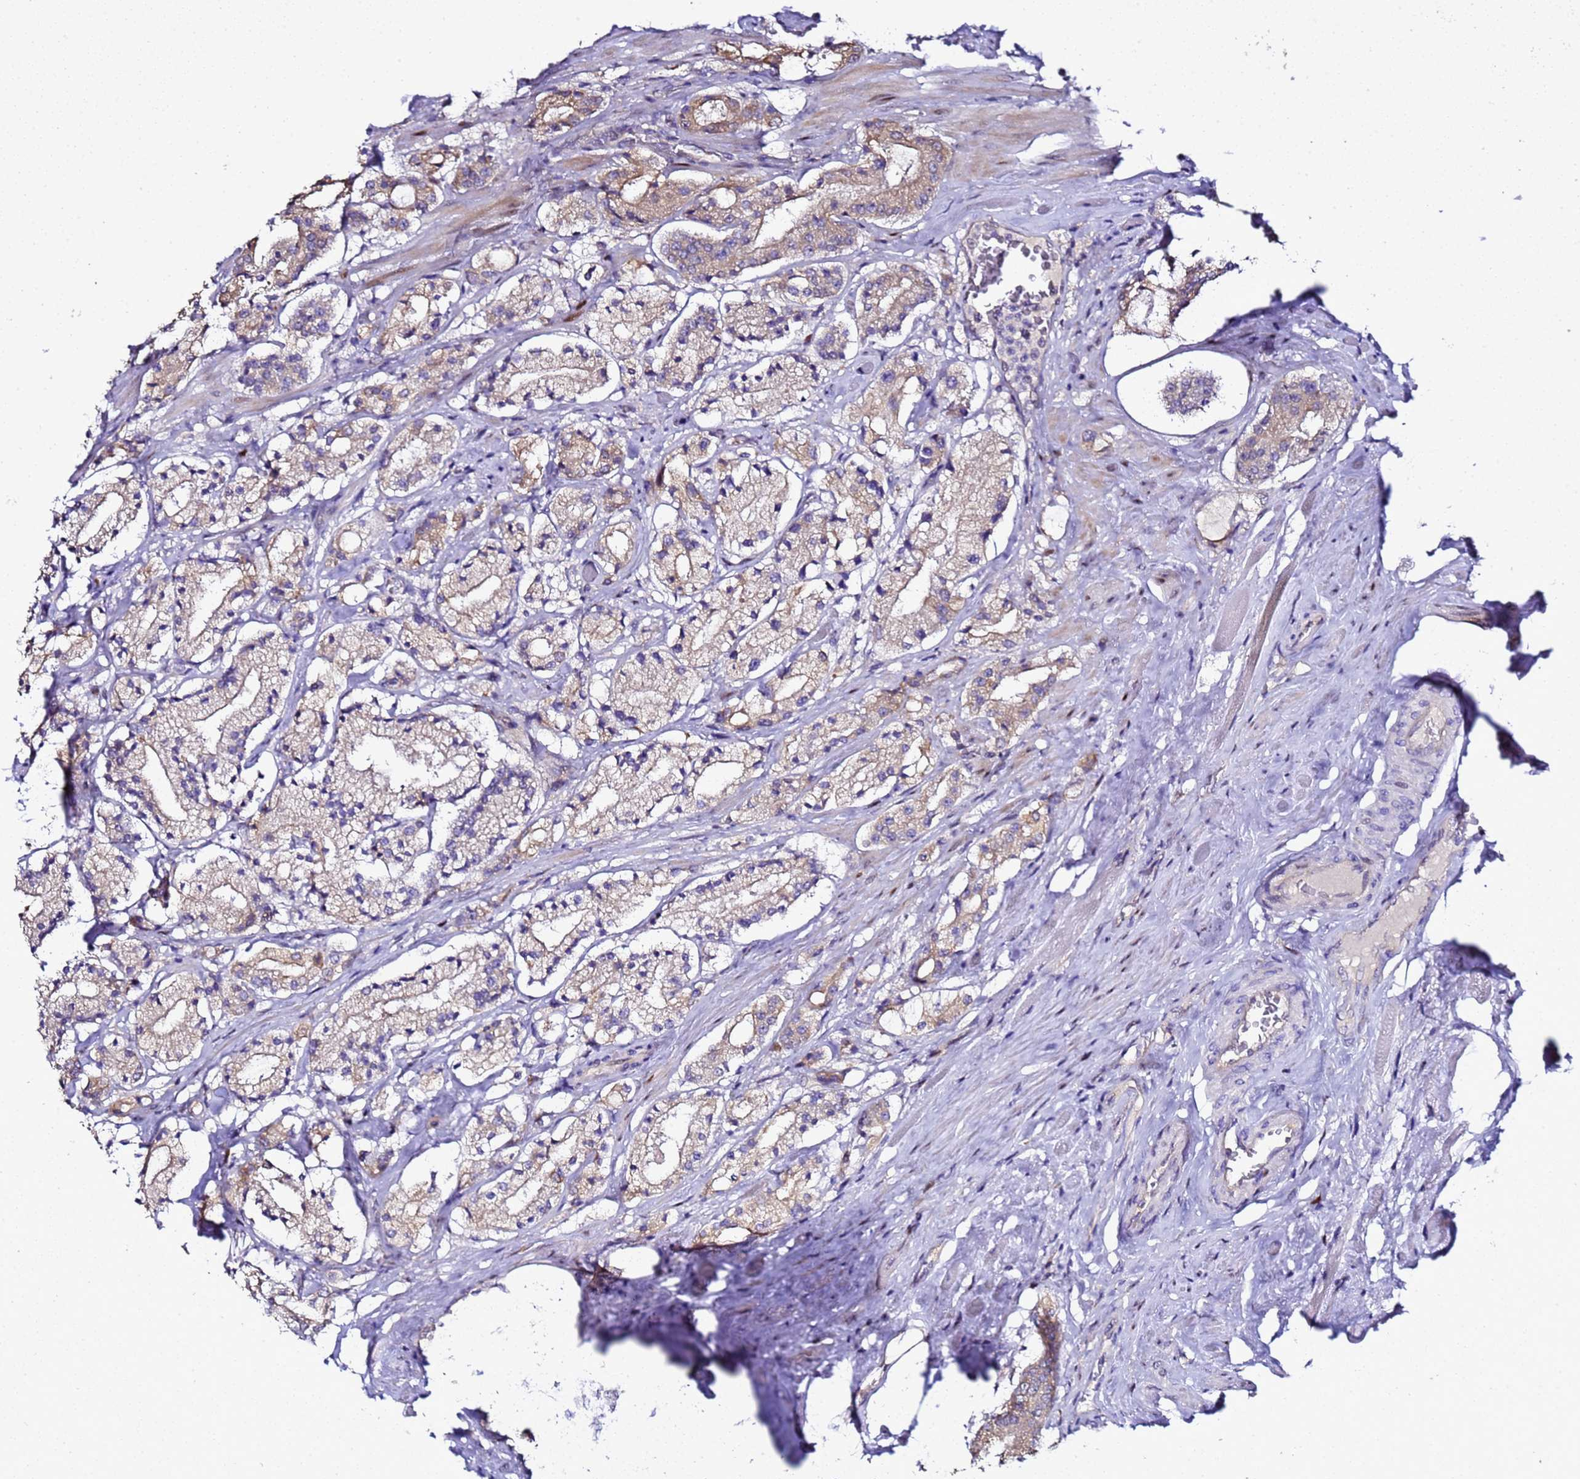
{"staining": {"intensity": "weak", "quantity": ">75%", "location": "cytoplasmic/membranous"}, "tissue": "prostate cancer", "cell_type": "Tumor cells", "image_type": "cancer", "snomed": [{"axis": "morphology", "description": "Adenocarcinoma, High grade"}, {"axis": "topography", "description": "Prostate"}], "caption": "IHC image of prostate adenocarcinoma (high-grade) stained for a protein (brown), which displays low levels of weak cytoplasmic/membranous staining in approximately >75% of tumor cells.", "gene": "ALG3", "patient": {"sex": "male", "age": 64}}